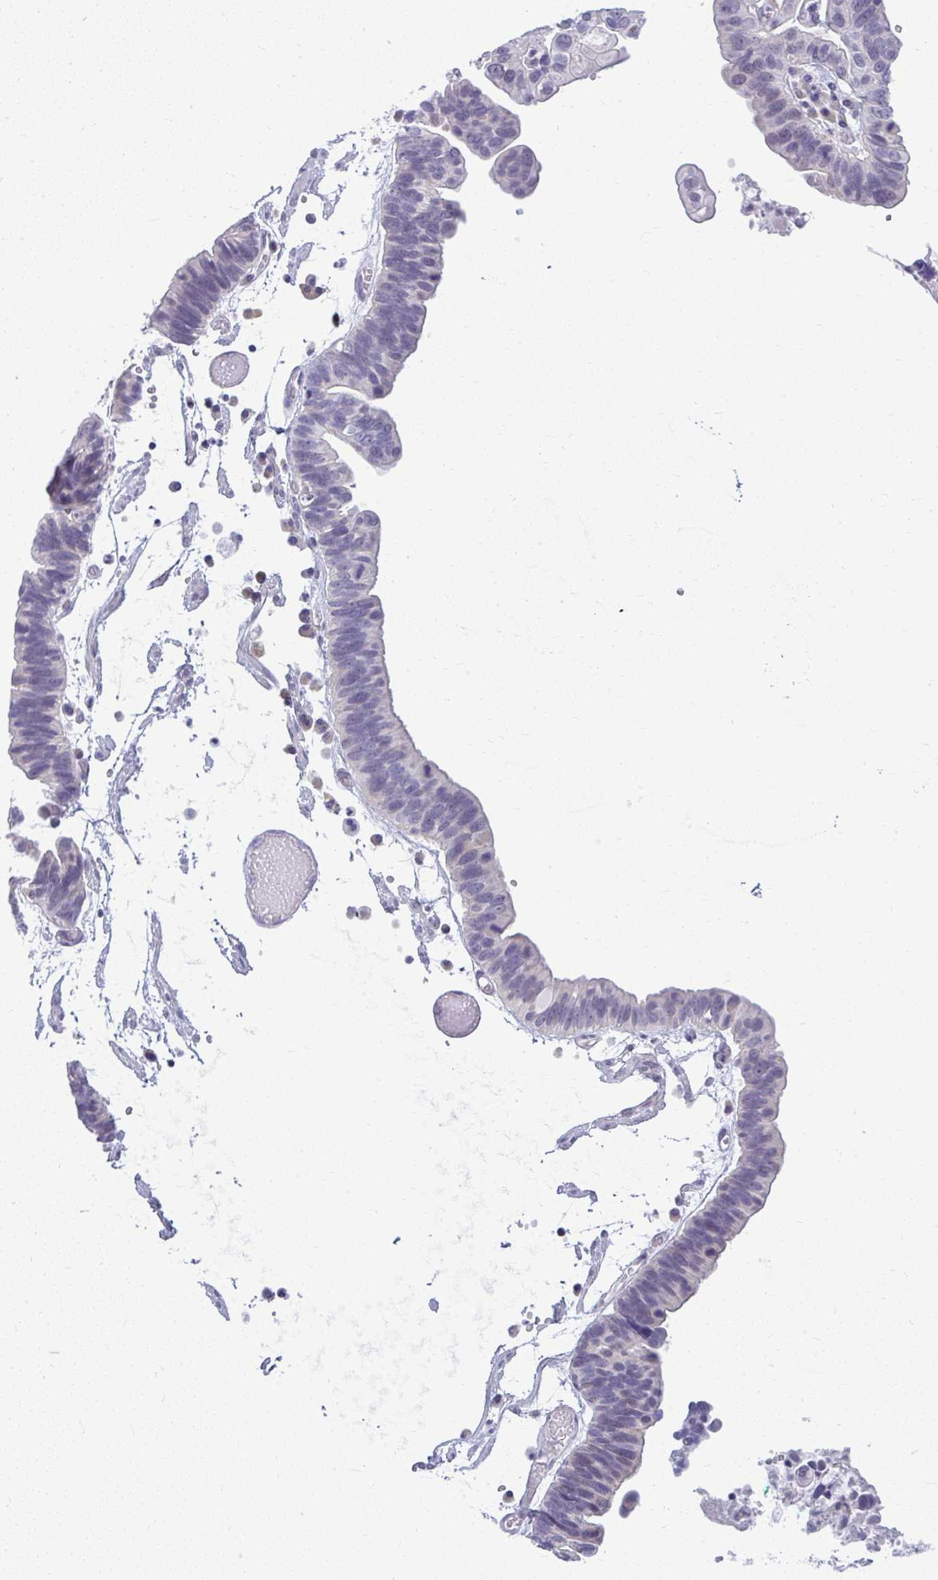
{"staining": {"intensity": "negative", "quantity": "none", "location": "none"}, "tissue": "ovarian cancer", "cell_type": "Tumor cells", "image_type": "cancer", "snomed": [{"axis": "morphology", "description": "Cystadenocarcinoma, serous, NOS"}, {"axis": "topography", "description": "Ovary"}], "caption": "A micrograph of human ovarian serous cystadenocarcinoma is negative for staining in tumor cells.", "gene": "TEX33", "patient": {"sex": "female", "age": 56}}